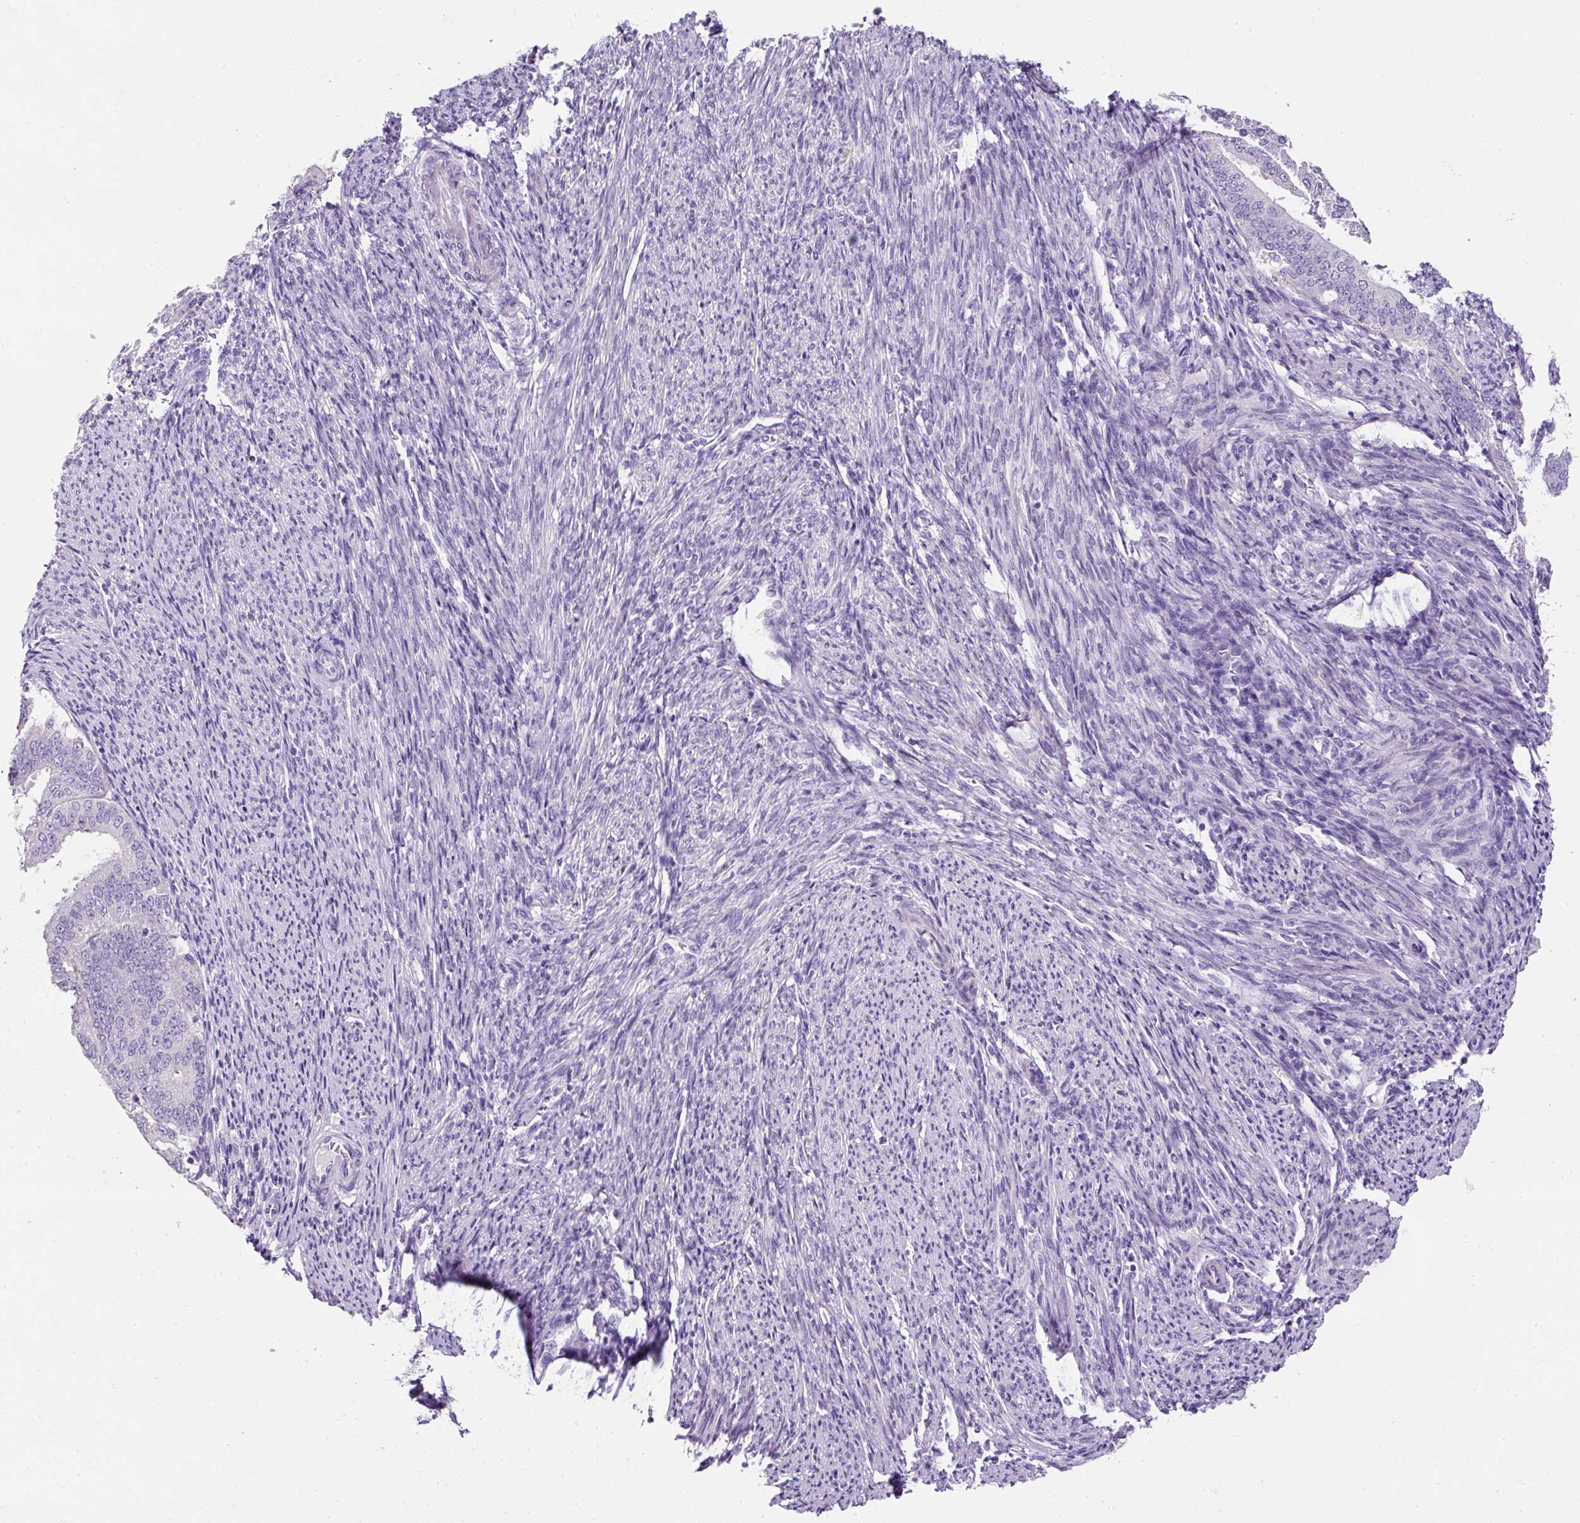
{"staining": {"intensity": "negative", "quantity": "none", "location": "none"}, "tissue": "endometrial cancer", "cell_type": "Tumor cells", "image_type": "cancer", "snomed": [{"axis": "morphology", "description": "Adenocarcinoma, NOS"}, {"axis": "topography", "description": "Endometrium"}], "caption": "Tumor cells are negative for protein expression in human adenocarcinoma (endometrial).", "gene": "C2CD4C", "patient": {"sex": "female", "age": 63}}